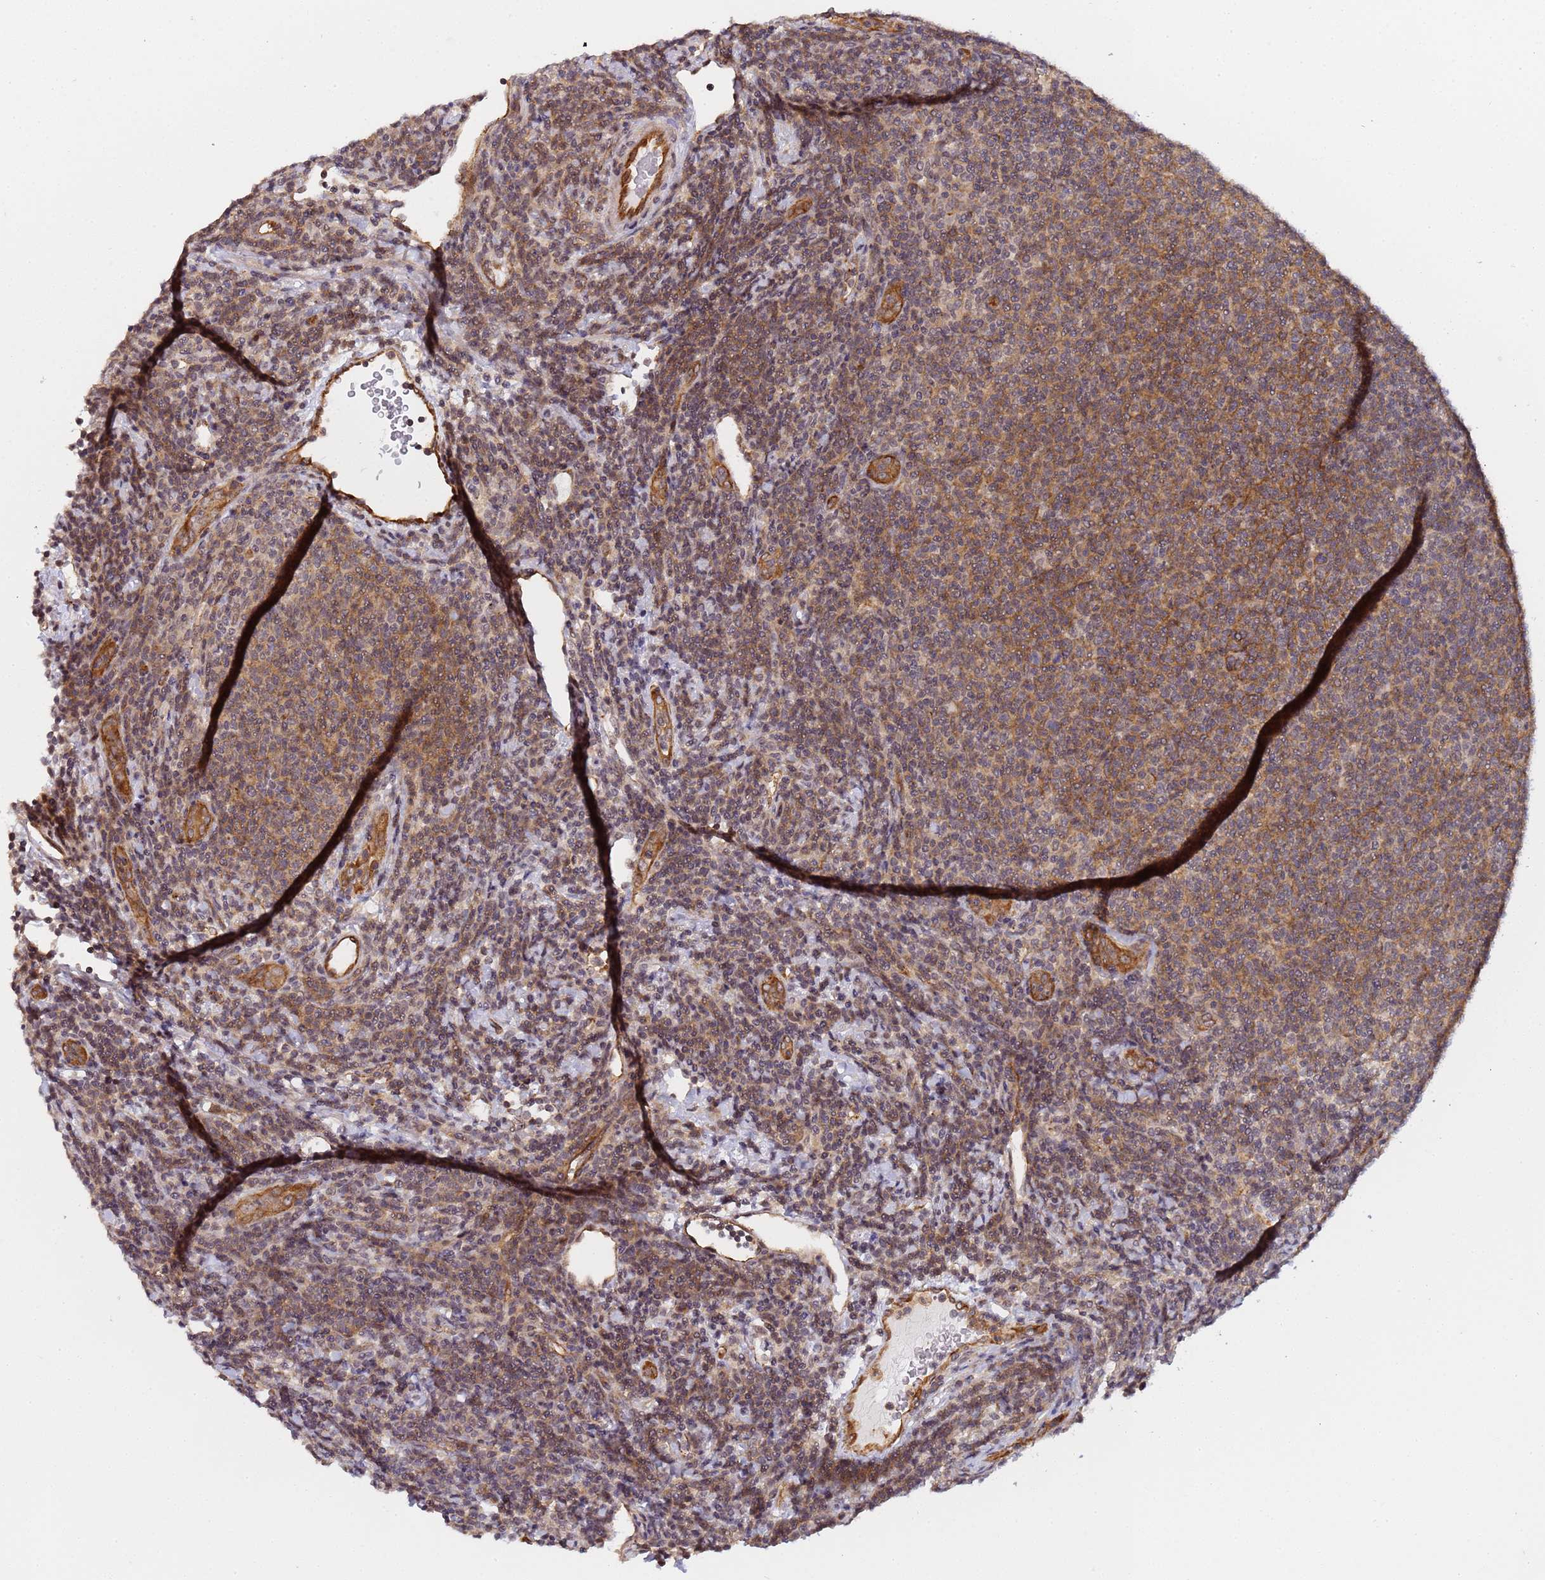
{"staining": {"intensity": "weak", "quantity": "25%-75%", "location": "nuclear"}, "tissue": "lymphoma", "cell_type": "Tumor cells", "image_type": "cancer", "snomed": [{"axis": "morphology", "description": "Malignant lymphoma, non-Hodgkin's type, Low grade"}, {"axis": "topography", "description": "Lymph node"}], "caption": "A brown stain shows weak nuclear expression of a protein in low-grade malignant lymphoma, non-Hodgkin's type tumor cells.", "gene": "EMC2", "patient": {"sex": "male", "age": 66}}